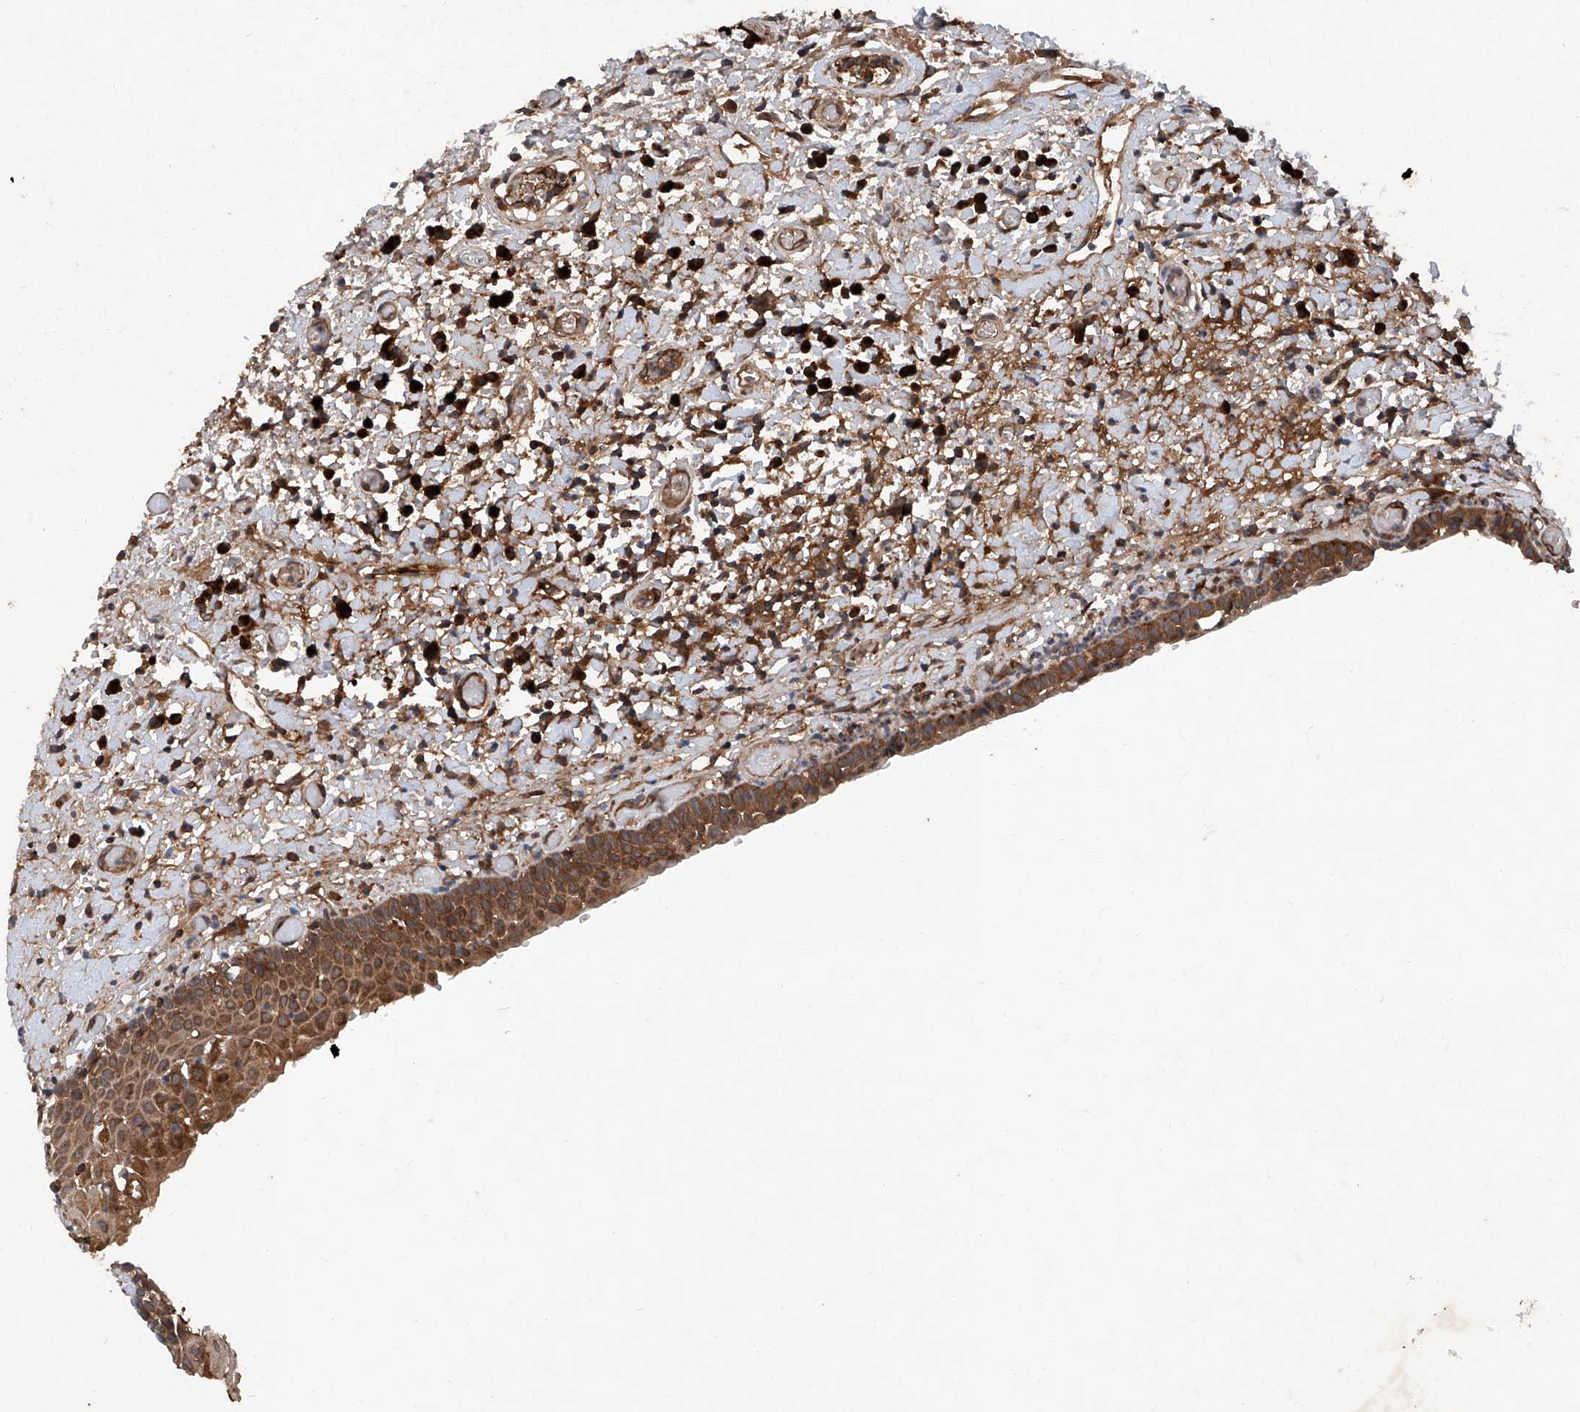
{"staining": {"intensity": "strong", "quantity": ">75%", "location": "cytoplasmic/membranous"}, "tissue": "oral mucosa", "cell_type": "Squamous epithelial cells", "image_type": "normal", "snomed": [{"axis": "morphology", "description": "Normal tissue, NOS"}, {"axis": "topography", "description": "Oral tissue"}], "caption": "Protein positivity by immunohistochemistry (IHC) demonstrates strong cytoplasmic/membranous expression in about >75% of squamous epithelial cells in unremarkable oral mucosa. (Brightfield microscopy of DAB IHC at high magnification).", "gene": "ASCC3", "patient": {"sex": "female", "age": 76}}